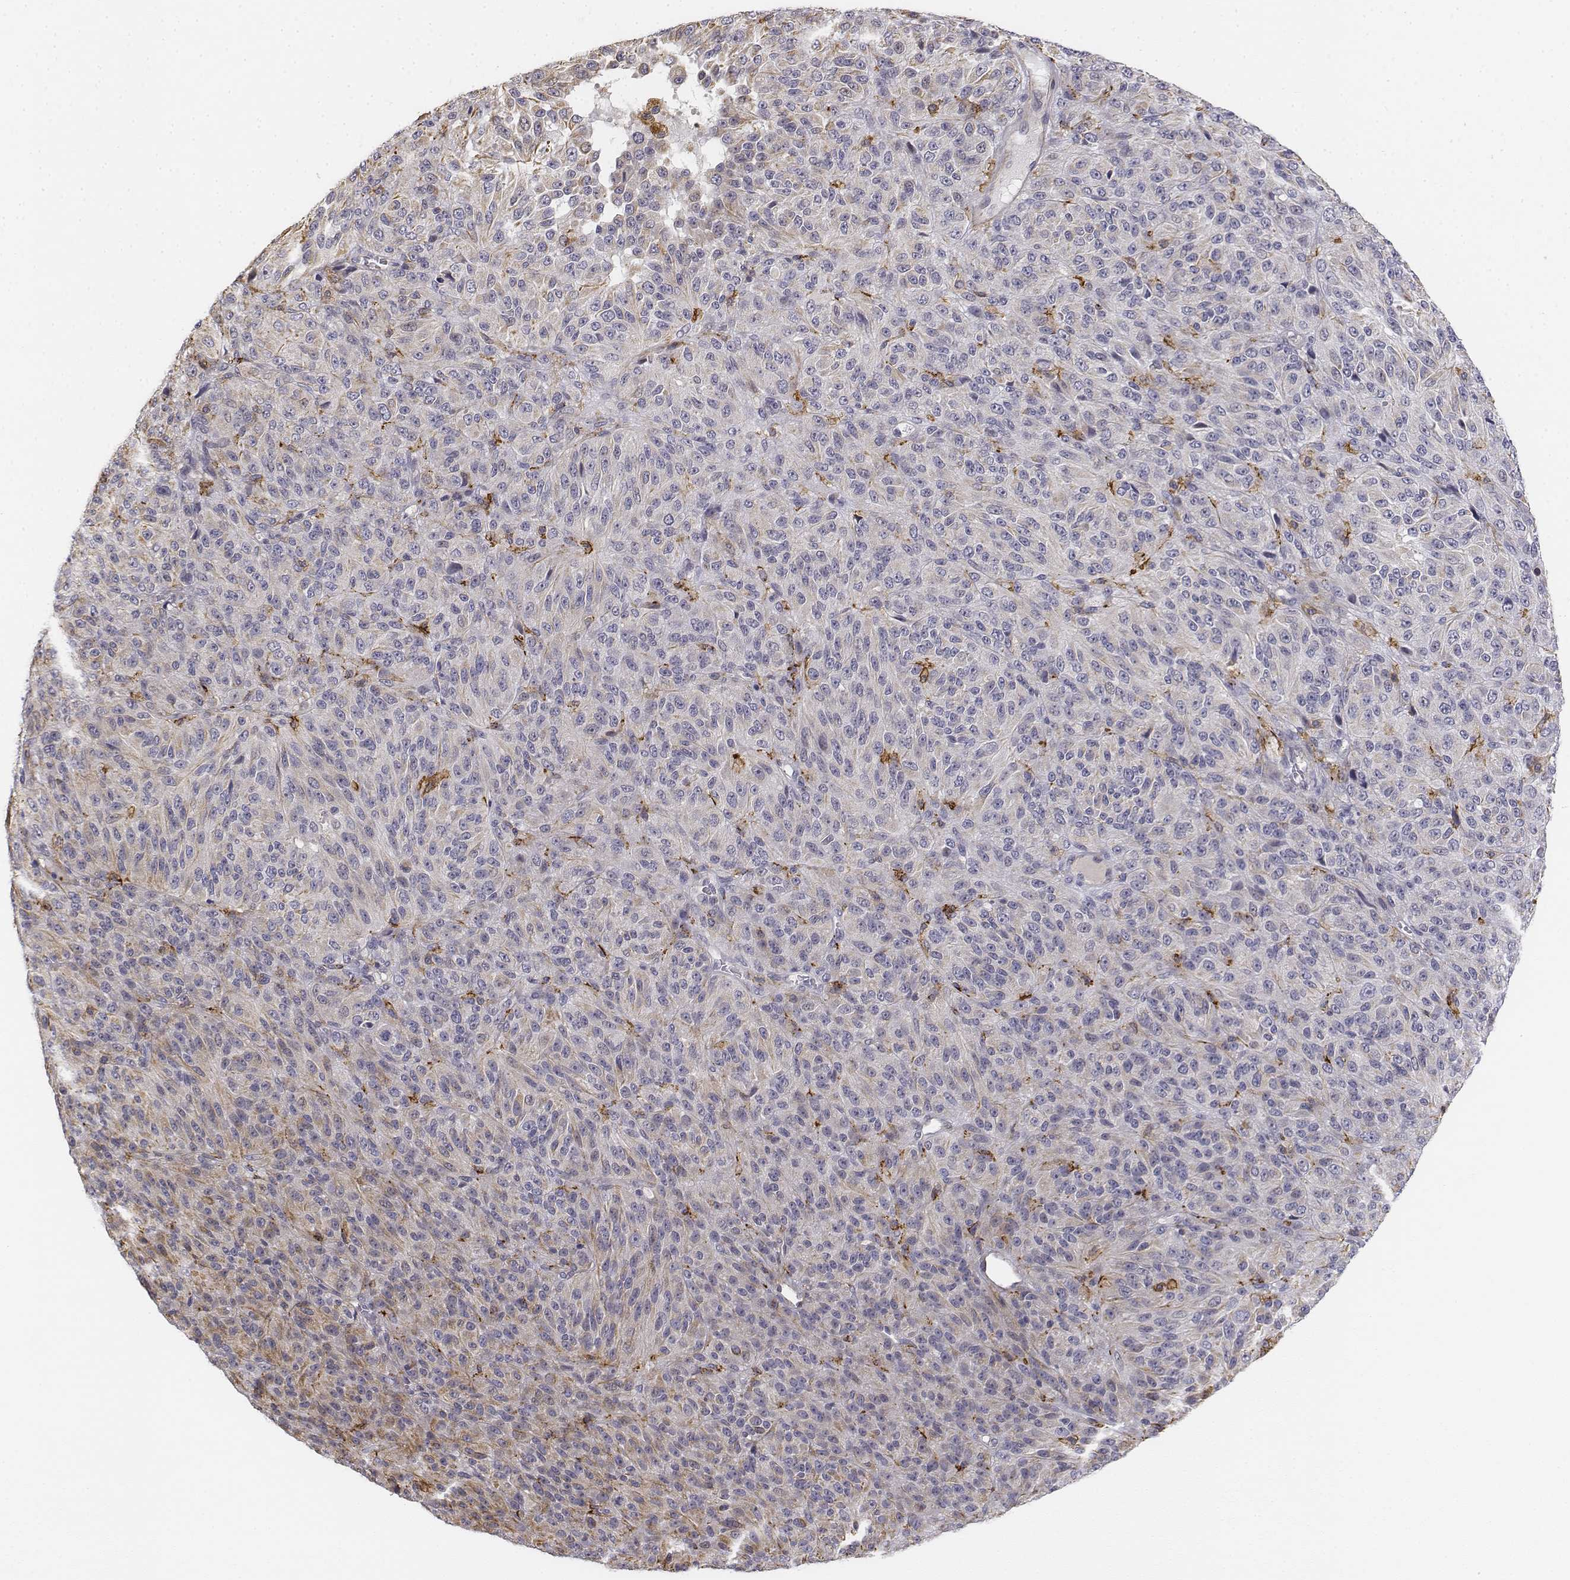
{"staining": {"intensity": "negative", "quantity": "none", "location": "none"}, "tissue": "melanoma", "cell_type": "Tumor cells", "image_type": "cancer", "snomed": [{"axis": "morphology", "description": "Malignant melanoma, Metastatic site"}, {"axis": "topography", "description": "Brain"}], "caption": "Immunohistochemistry of human melanoma shows no staining in tumor cells.", "gene": "CD14", "patient": {"sex": "female", "age": 56}}